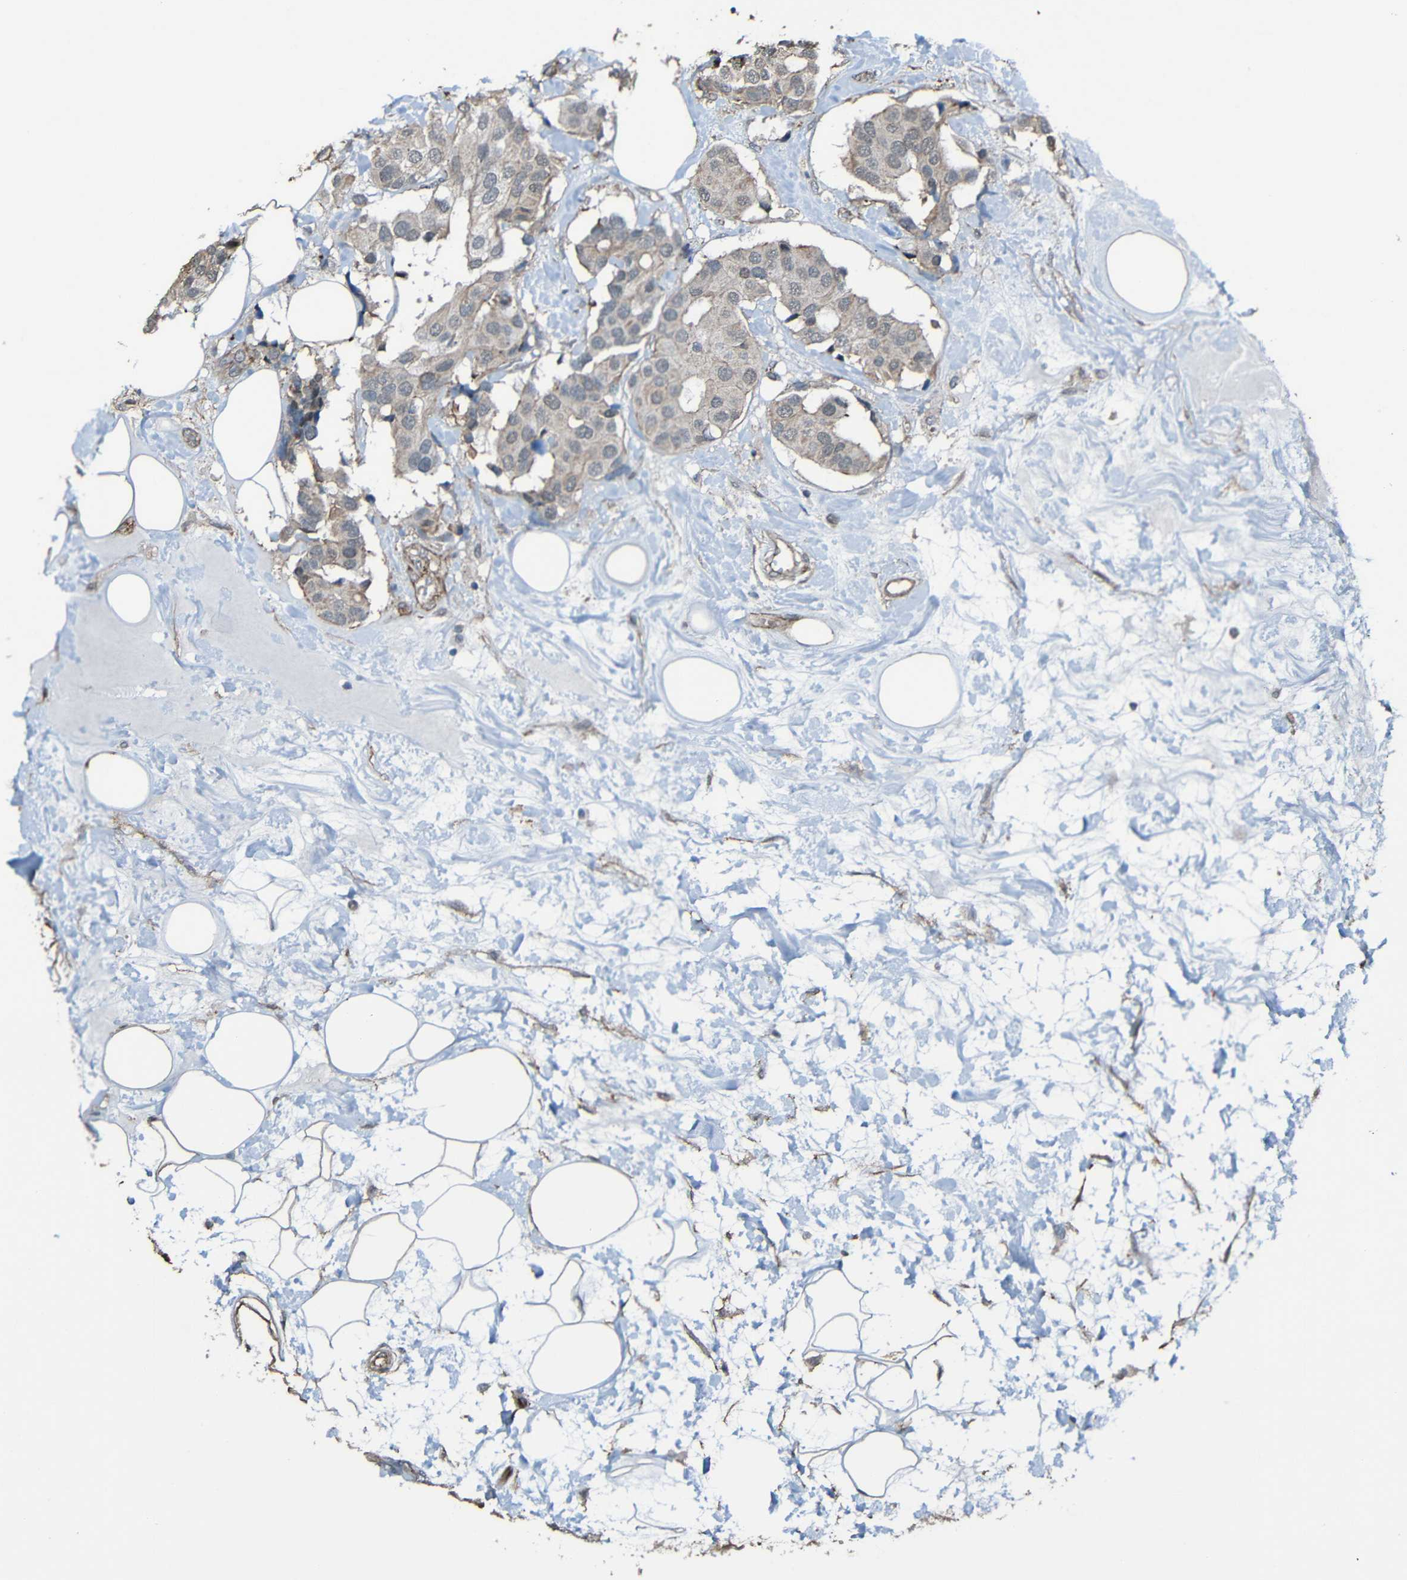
{"staining": {"intensity": "weak", "quantity": "25%-75%", "location": "cytoplasmic/membranous"}, "tissue": "breast cancer", "cell_type": "Tumor cells", "image_type": "cancer", "snomed": [{"axis": "morphology", "description": "Normal tissue, NOS"}, {"axis": "morphology", "description": "Duct carcinoma"}, {"axis": "topography", "description": "Breast"}], "caption": "Immunohistochemistry micrograph of neoplastic tissue: human breast infiltrating ductal carcinoma stained using immunohistochemistry (IHC) demonstrates low levels of weak protein expression localized specifically in the cytoplasmic/membranous of tumor cells, appearing as a cytoplasmic/membranous brown color.", "gene": "LGR5", "patient": {"sex": "female", "age": 39}}